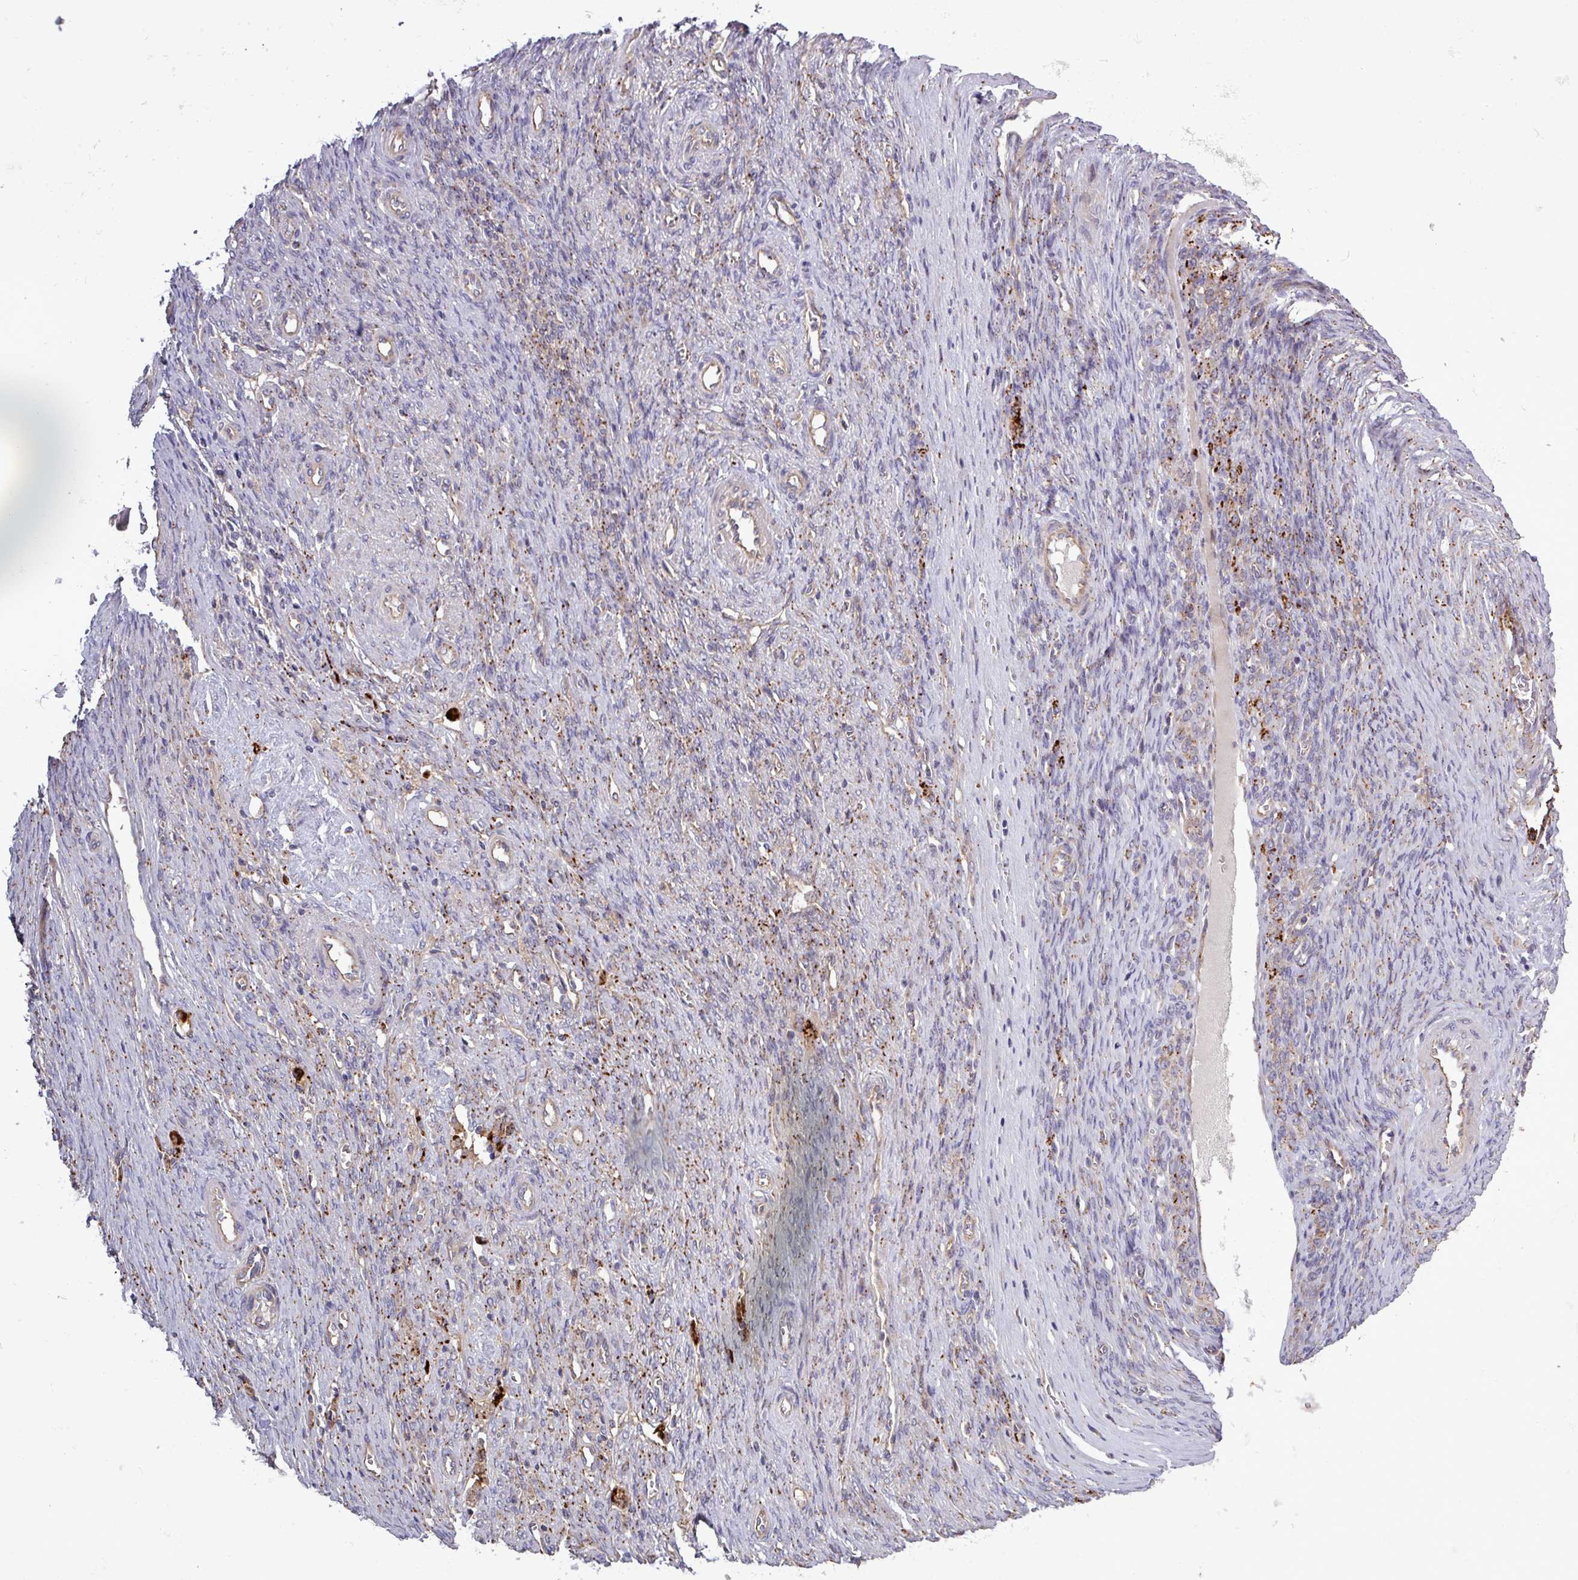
{"staining": {"intensity": "moderate", "quantity": "<25%", "location": "cytoplasmic/membranous"}, "tissue": "ovarian cancer", "cell_type": "Tumor cells", "image_type": "cancer", "snomed": [{"axis": "morphology", "description": "Cystadenocarcinoma, serous, NOS"}, {"axis": "topography", "description": "Ovary"}], "caption": "This histopathology image exhibits immunohistochemistry (IHC) staining of ovarian serous cystadenocarcinoma, with low moderate cytoplasmic/membranous positivity in approximately <25% of tumor cells.", "gene": "PLIN2", "patient": {"sex": "female", "age": 44}}